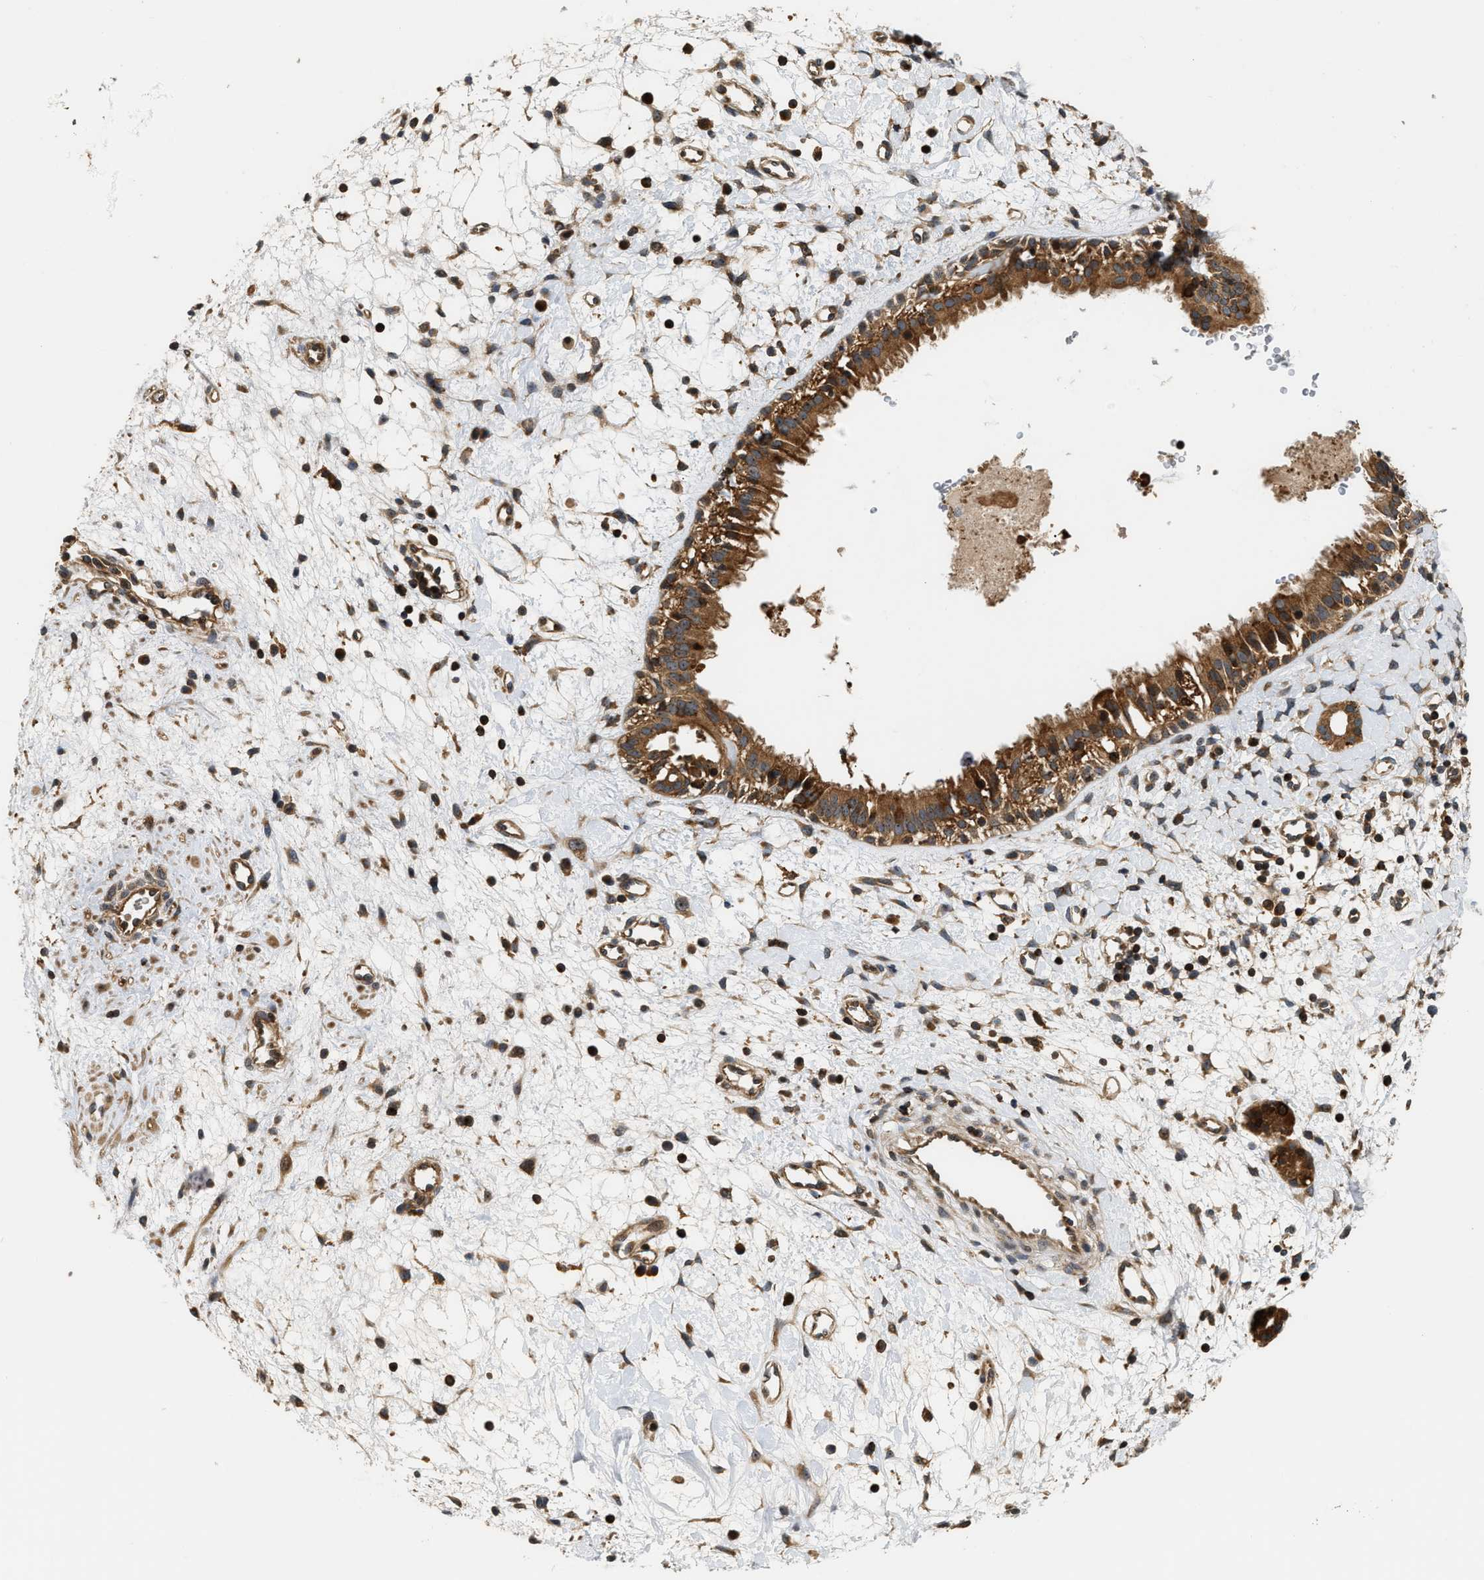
{"staining": {"intensity": "moderate", "quantity": ">75%", "location": "cytoplasmic/membranous"}, "tissue": "nasopharynx", "cell_type": "Respiratory epithelial cells", "image_type": "normal", "snomed": [{"axis": "morphology", "description": "Normal tissue, NOS"}, {"axis": "topography", "description": "Nasopharynx"}], "caption": "About >75% of respiratory epithelial cells in unremarkable nasopharynx display moderate cytoplasmic/membranous protein staining as visualized by brown immunohistochemical staining.", "gene": "SNX5", "patient": {"sex": "male", "age": 22}}